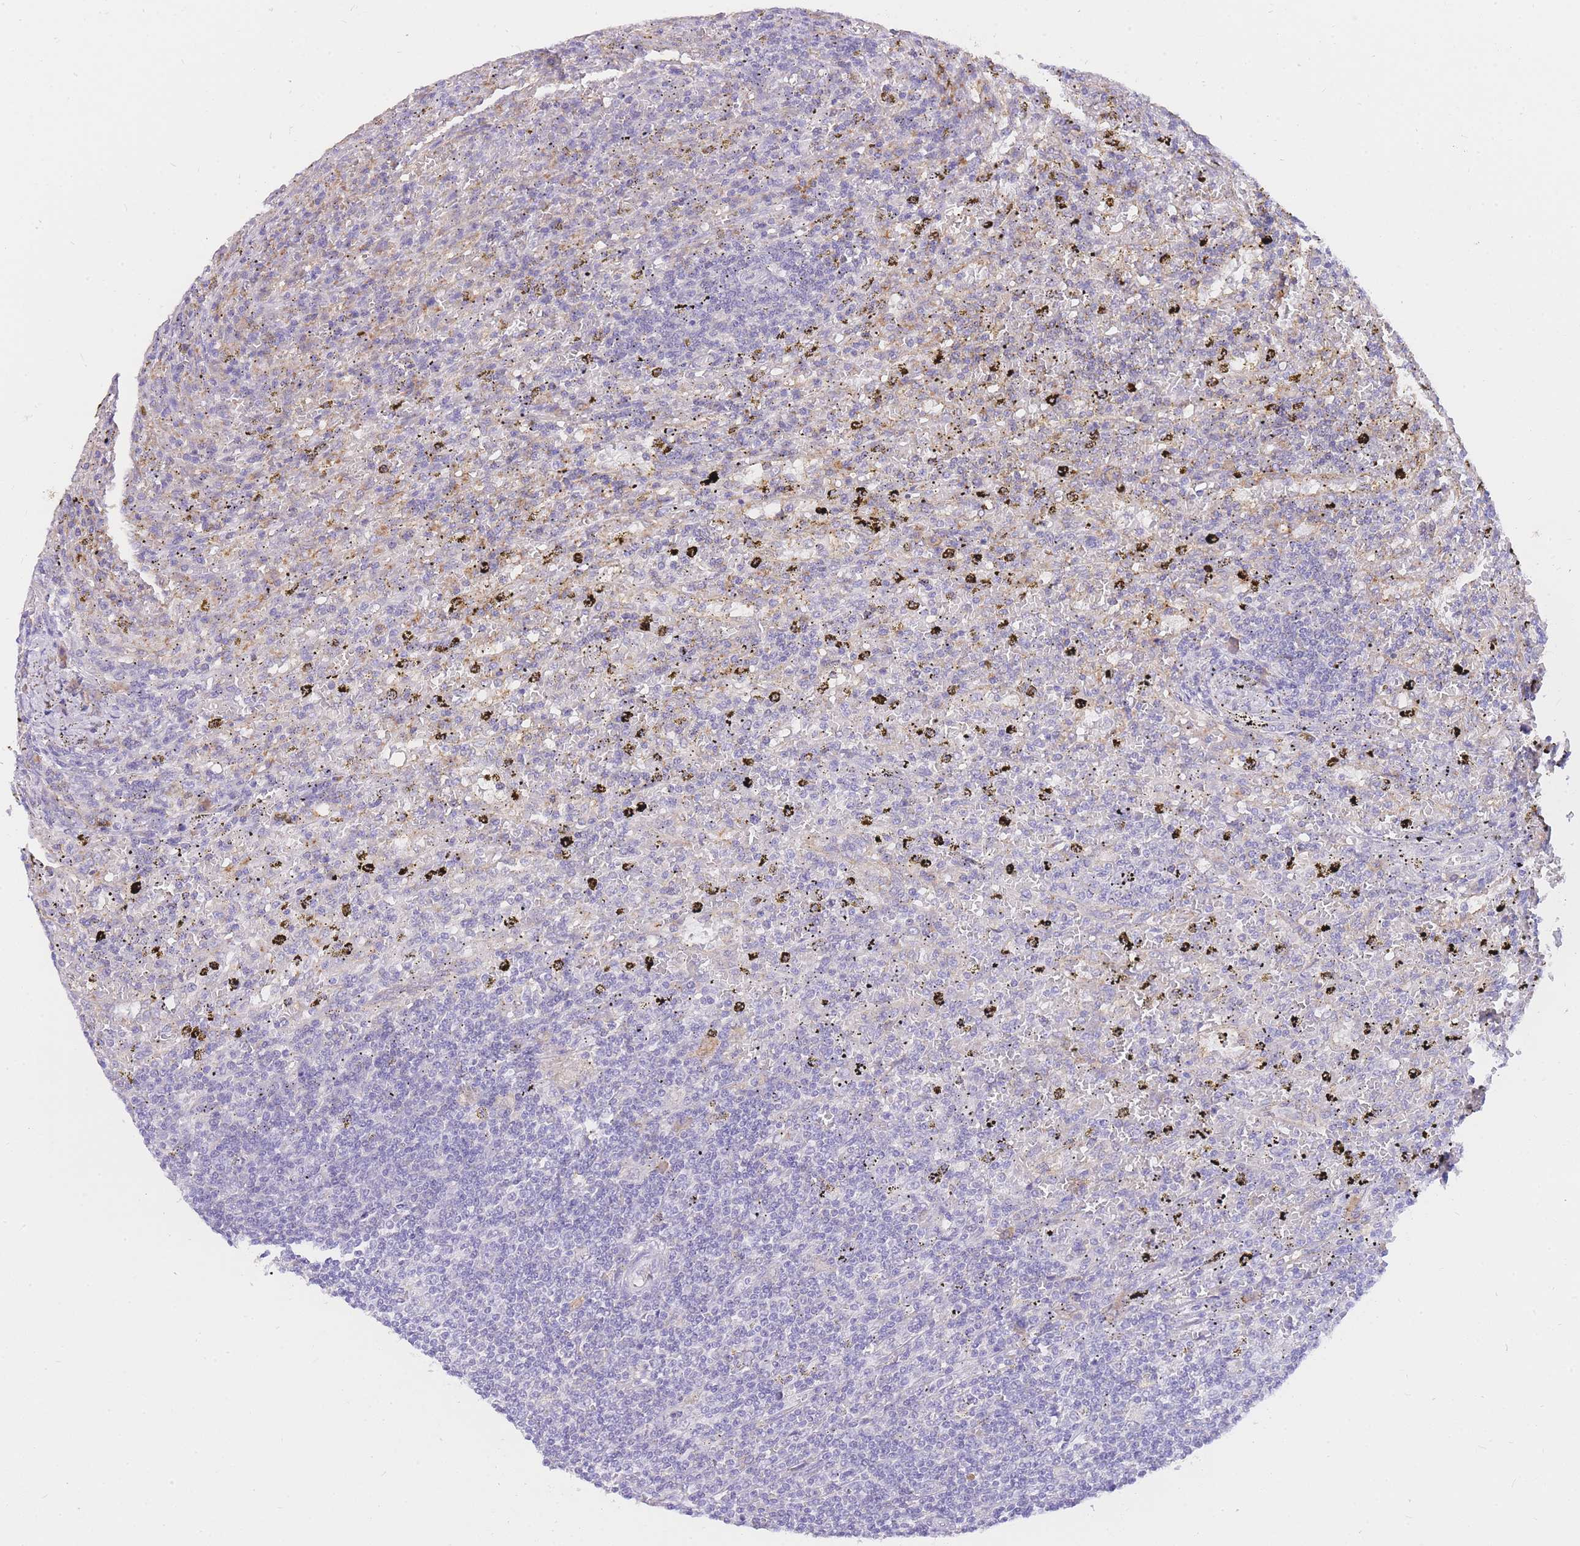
{"staining": {"intensity": "negative", "quantity": "none", "location": "none"}, "tissue": "lymphoma", "cell_type": "Tumor cells", "image_type": "cancer", "snomed": [{"axis": "morphology", "description": "Malignant lymphoma, non-Hodgkin's type, Low grade"}, {"axis": "topography", "description": "Spleen"}], "caption": "Immunohistochemical staining of human lymphoma shows no significant expression in tumor cells. (DAB (3,3'-diaminobenzidine) immunohistochemistry (IHC) with hematoxylin counter stain).", "gene": "C2orf88", "patient": {"sex": "male", "age": 76}}